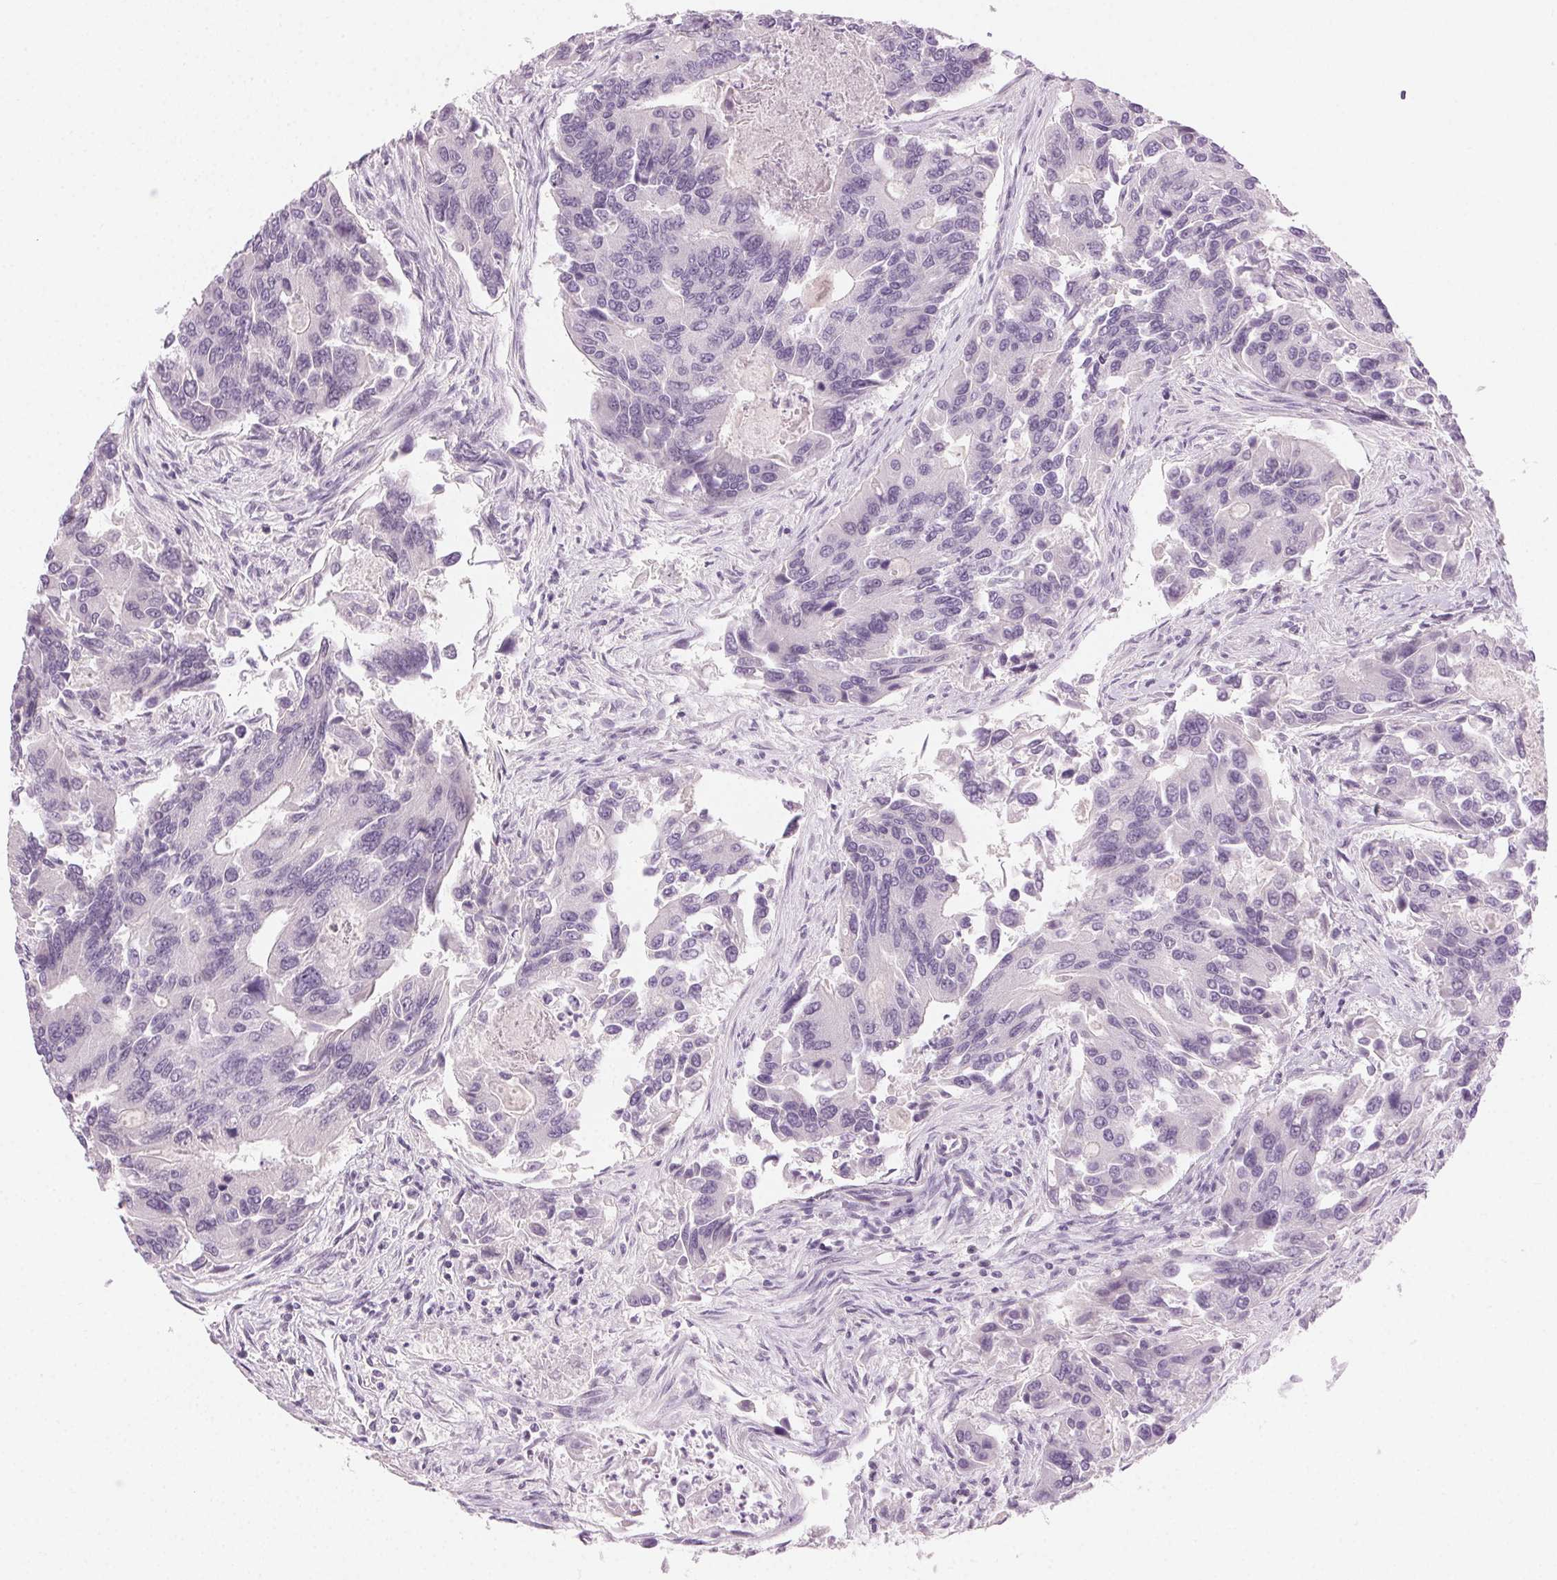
{"staining": {"intensity": "negative", "quantity": "none", "location": "none"}, "tissue": "colorectal cancer", "cell_type": "Tumor cells", "image_type": "cancer", "snomed": [{"axis": "morphology", "description": "Adenocarcinoma, NOS"}, {"axis": "topography", "description": "Colon"}], "caption": "Colorectal adenocarcinoma stained for a protein using immunohistochemistry demonstrates no staining tumor cells.", "gene": "HSF5", "patient": {"sex": "female", "age": 67}}